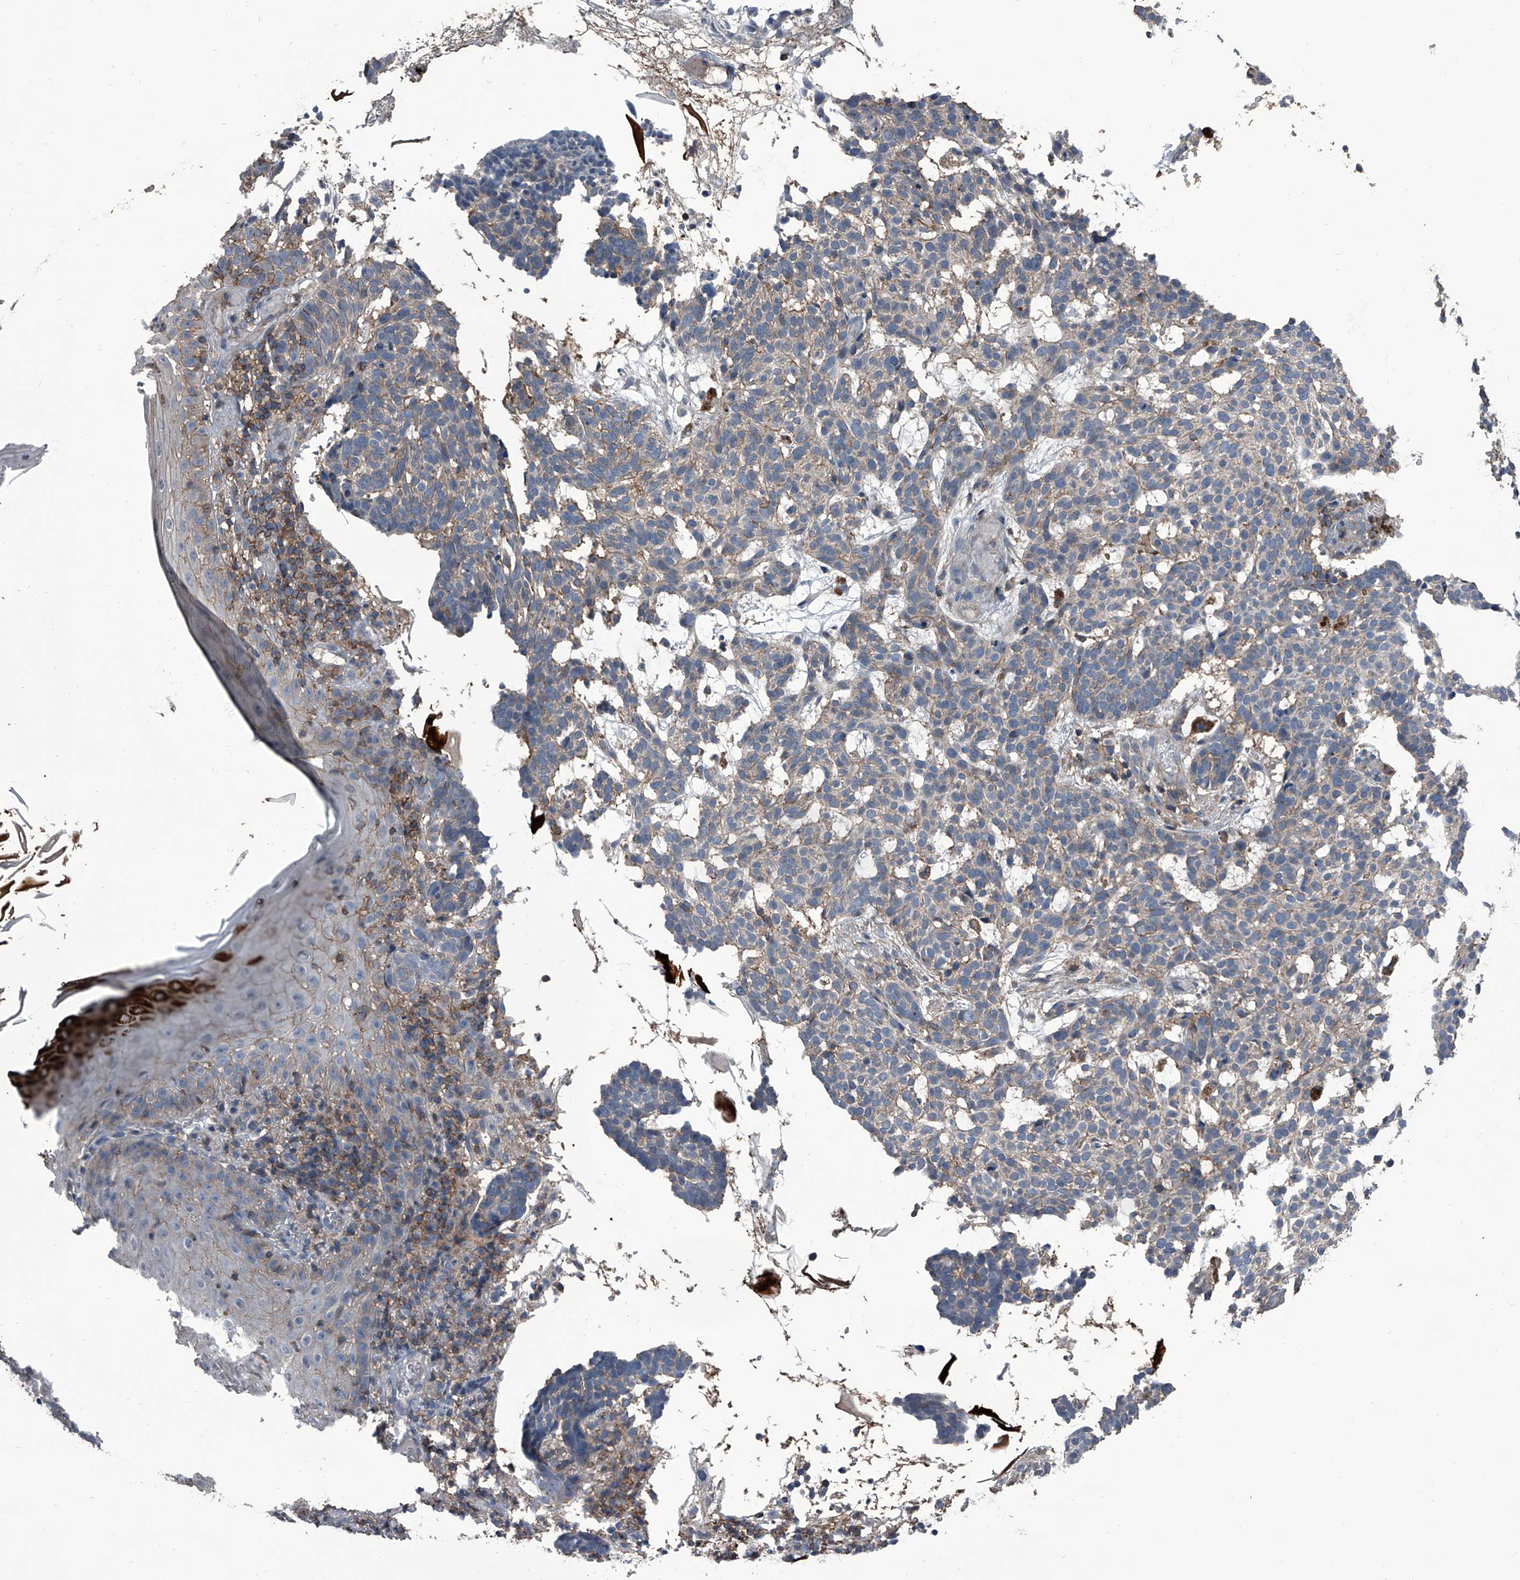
{"staining": {"intensity": "weak", "quantity": "<25%", "location": "cytoplasmic/membranous"}, "tissue": "skin cancer", "cell_type": "Tumor cells", "image_type": "cancer", "snomed": [{"axis": "morphology", "description": "Basal cell carcinoma"}, {"axis": "topography", "description": "Skin"}], "caption": "Skin cancer stained for a protein using IHC reveals no staining tumor cells.", "gene": "PIP5K1A", "patient": {"sex": "male", "age": 85}}